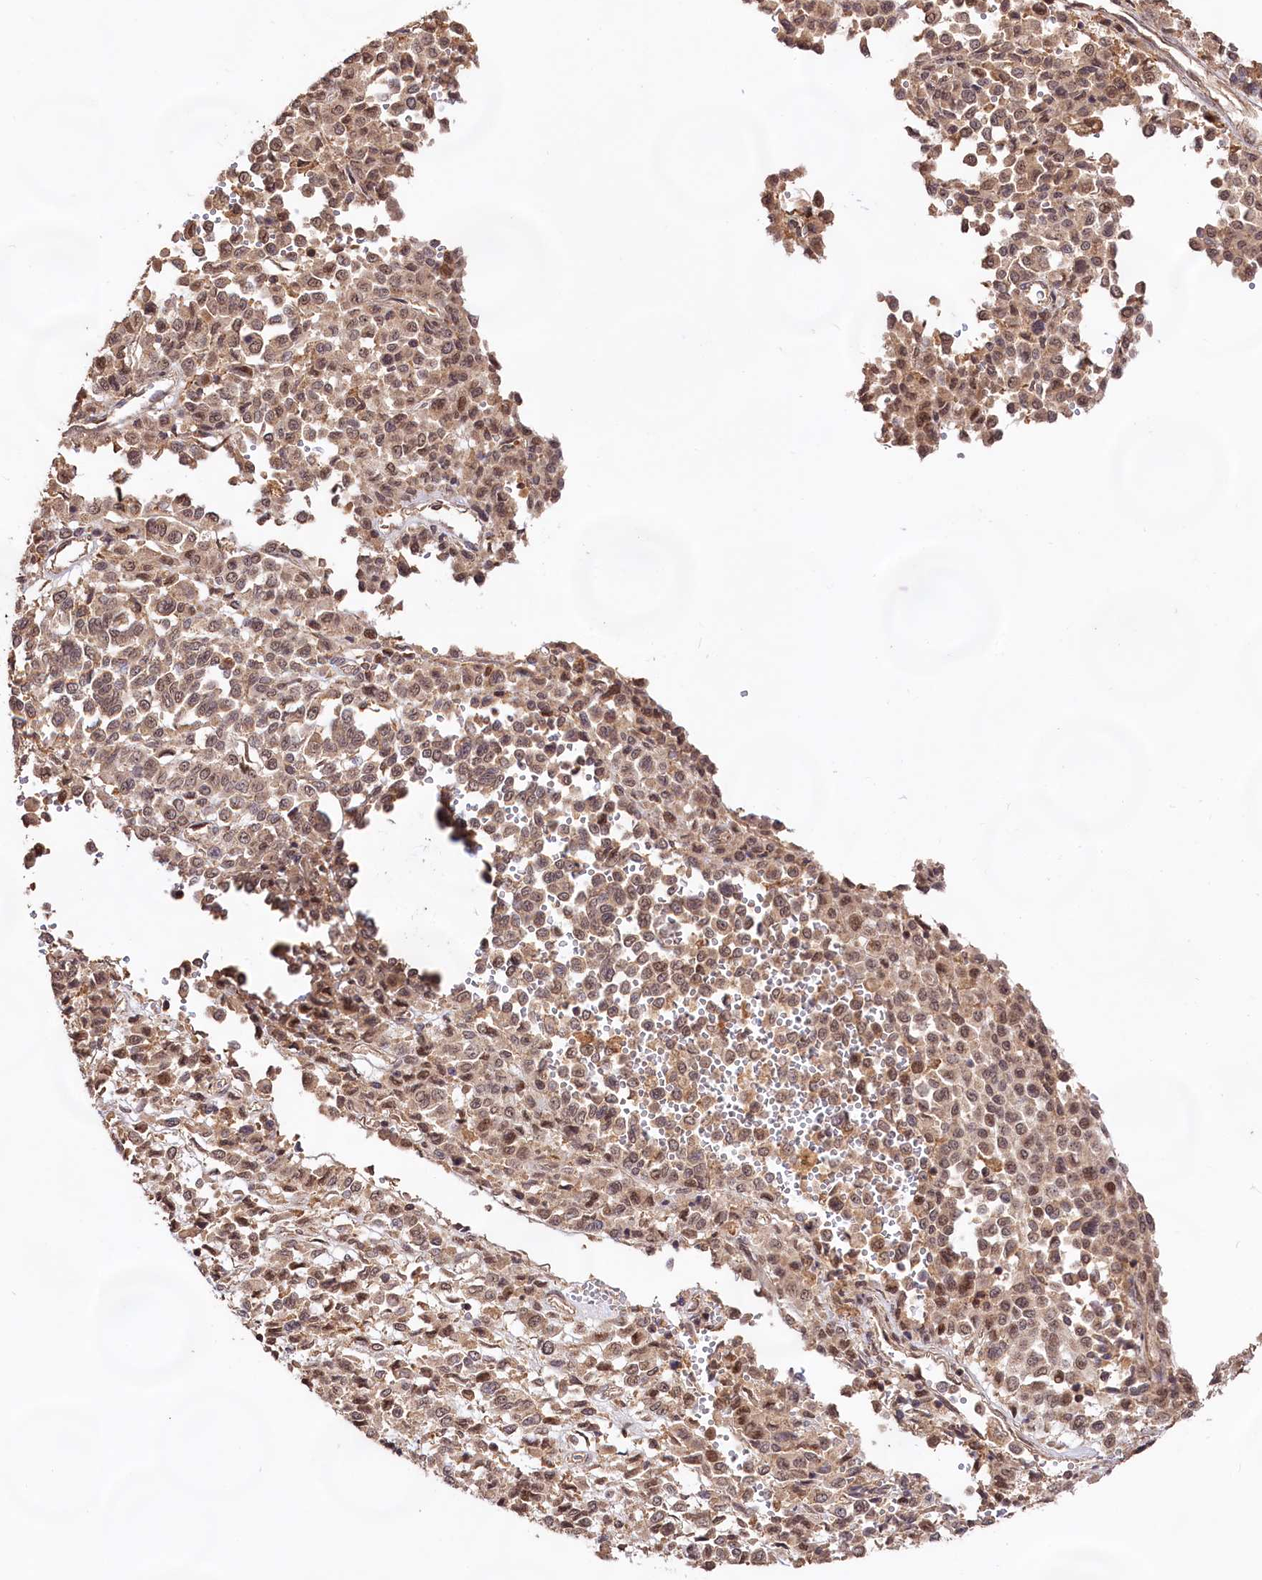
{"staining": {"intensity": "moderate", "quantity": ">75%", "location": "cytoplasmic/membranous,nuclear"}, "tissue": "melanoma", "cell_type": "Tumor cells", "image_type": "cancer", "snomed": [{"axis": "morphology", "description": "Malignant melanoma, Metastatic site"}, {"axis": "topography", "description": "Pancreas"}], "caption": "Immunohistochemistry (IHC) image of neoplastic tissue: human malignant melanoma (metastatic site) stained using immunohistochemistry exhibits medium levels of moderate protein expression localized specifically in the cytoplasmic/membranous and nuclear of tumor cells, appearing as a cytoplasmic/membranous and nuclear brown color.", "gene": "RRP8", "patient": {"sex": "female", "age": 30}}